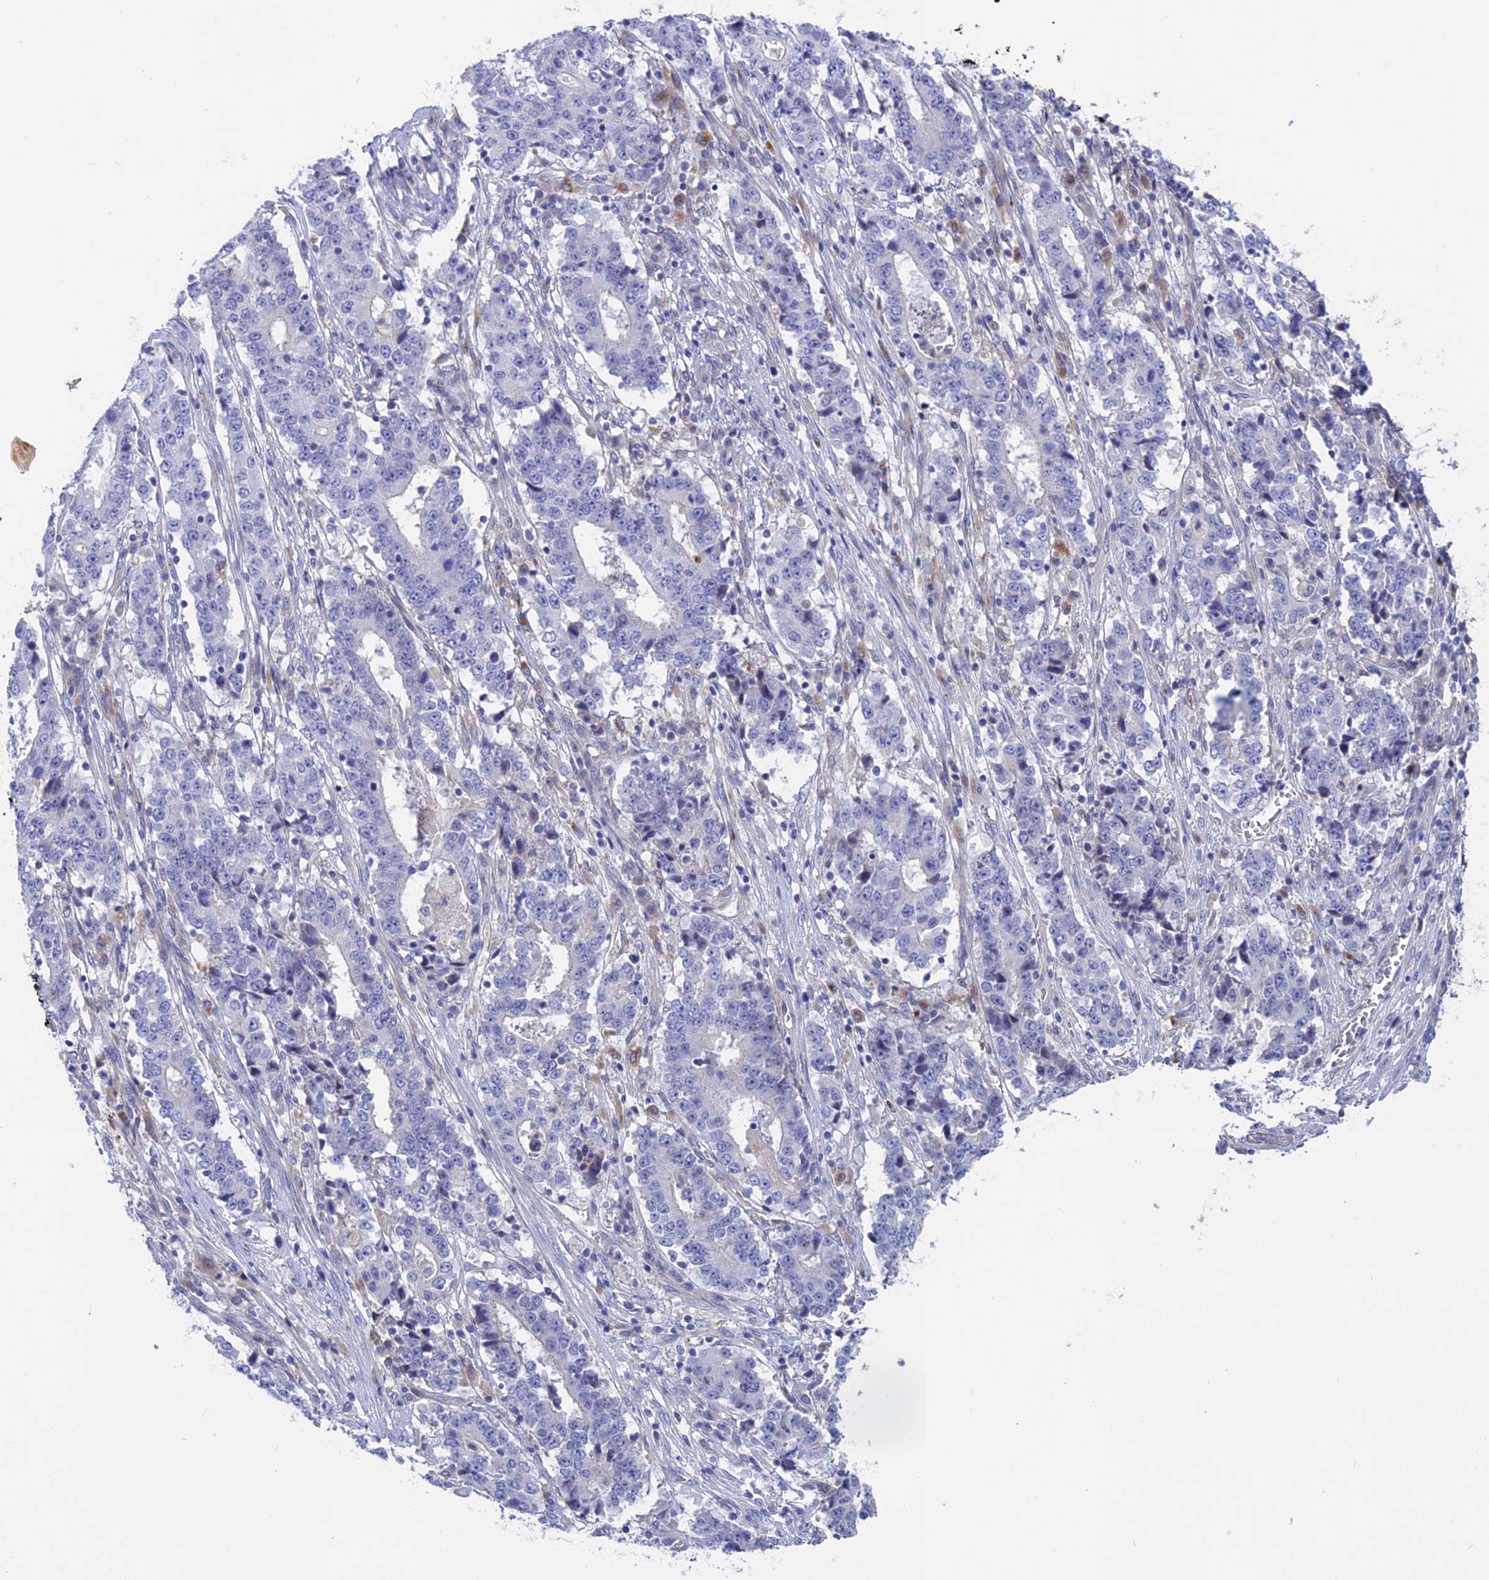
{"staining": {"intensity": "negative", "quantity": "none", "location": "none"}, "tissue": "stomach cancer", "cell_type": "Tumor cells", "image_type": "cancer", "snomed": [{"axis": "morphology", "description": "Adenocarcinoma, NOS"}, {"axis": "topography", "description": "Stomach"}], "caption": "Immunohistochemistry of stomach adenocarcinoma demonstrates no expression in tumor cells. (DAB immunohistochemistry, high magnification).", "gene": "SLC2A6", "patient": {"sex": "male", "age": 59}}